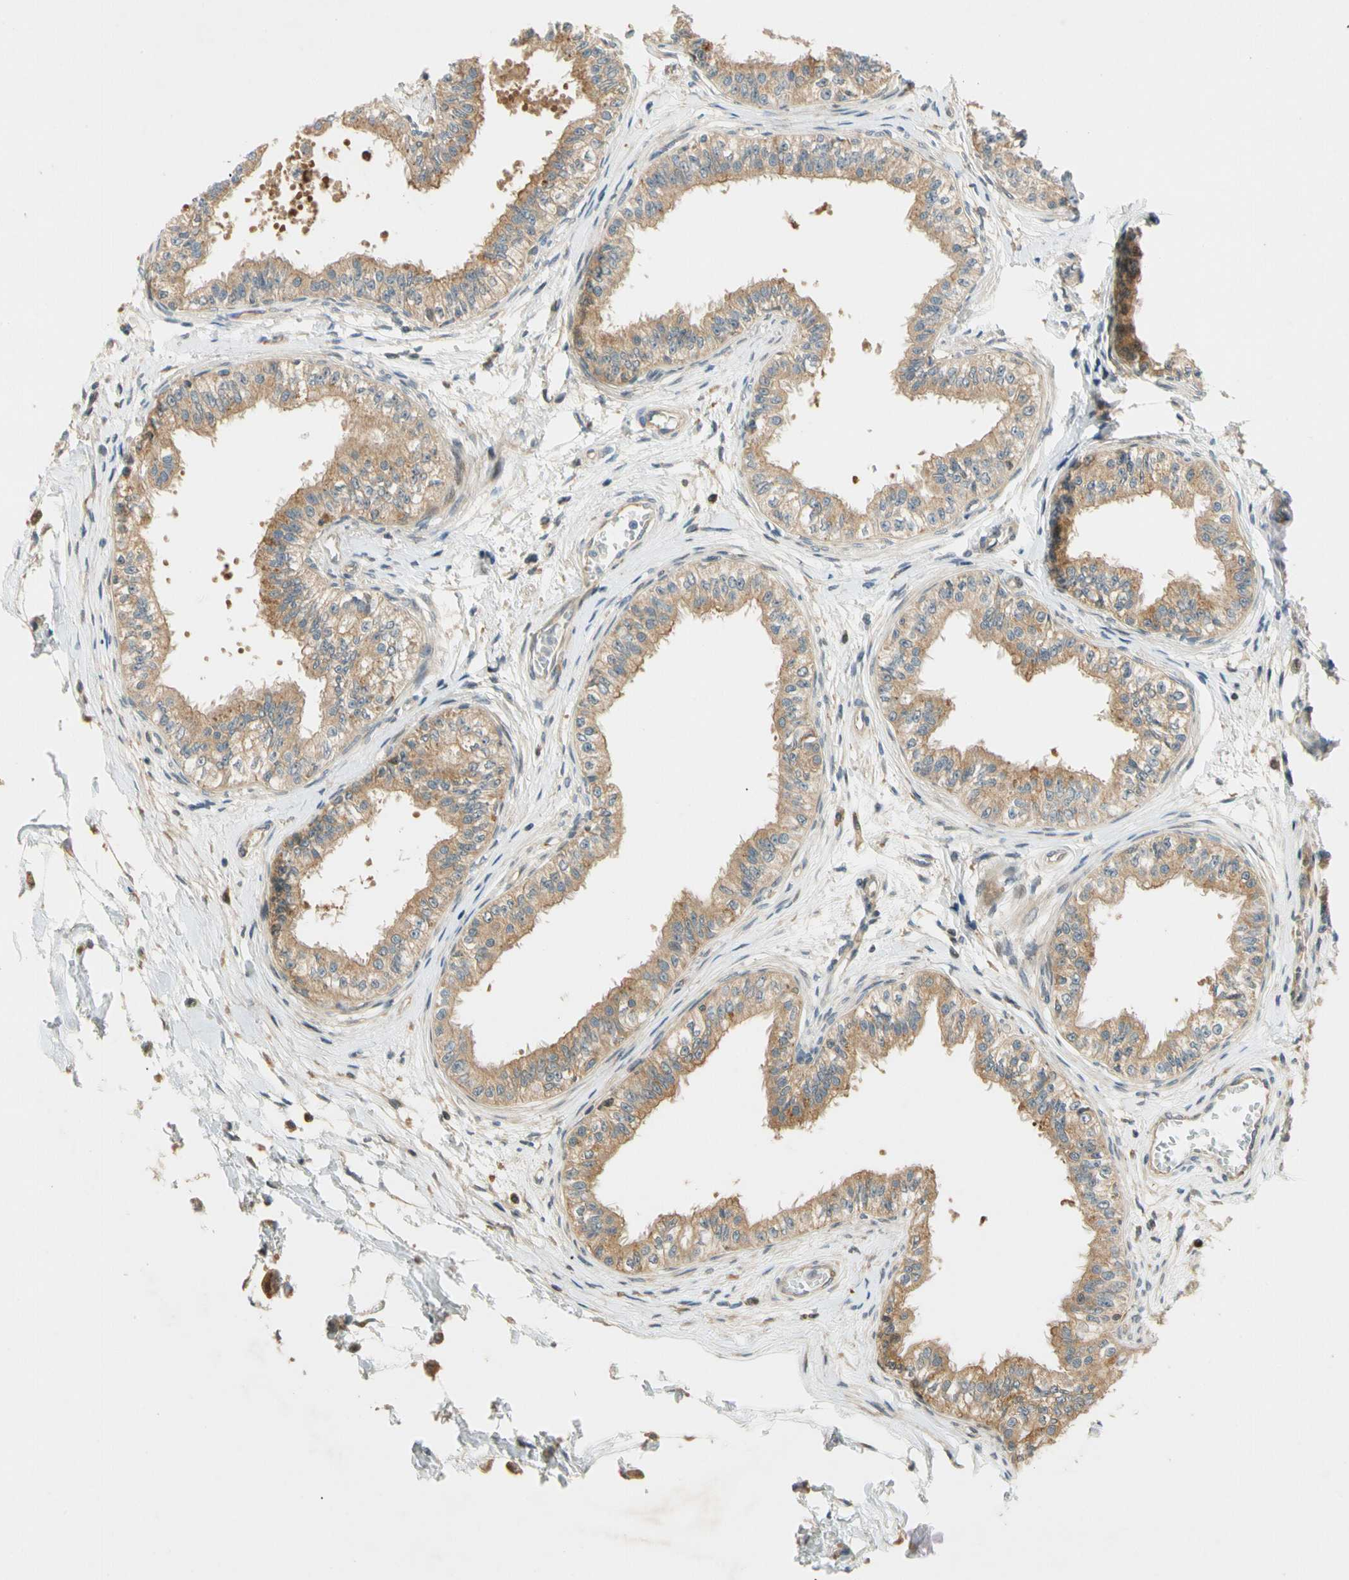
{"staining": {"intensity": "weak", "quantity": ">75%", "location": "cytoplasmic/membranous"}, "tissue": "epididymis", "cell_type": "Glandular cells", "image_type": "normal", "snomed": [{"axis": "morphology", "description": "Normal tissue, NOS"}, {"axis": "morphology", "description": "Adenocarcinoma, metastatic, NOS"}, {"axis": "topography", "description": "Testis"}, {"axis": "topography", "description": "Epididymis"}], "caption": "Protein staining of benign epididymis reveals weak cytoplasmic/membranous expression in approximately >75% of glandular cells. (IHC, brightfield microscopy, high magnification).", "gene": "GATD1", "patient": {"sex": "male", "age": 26}}